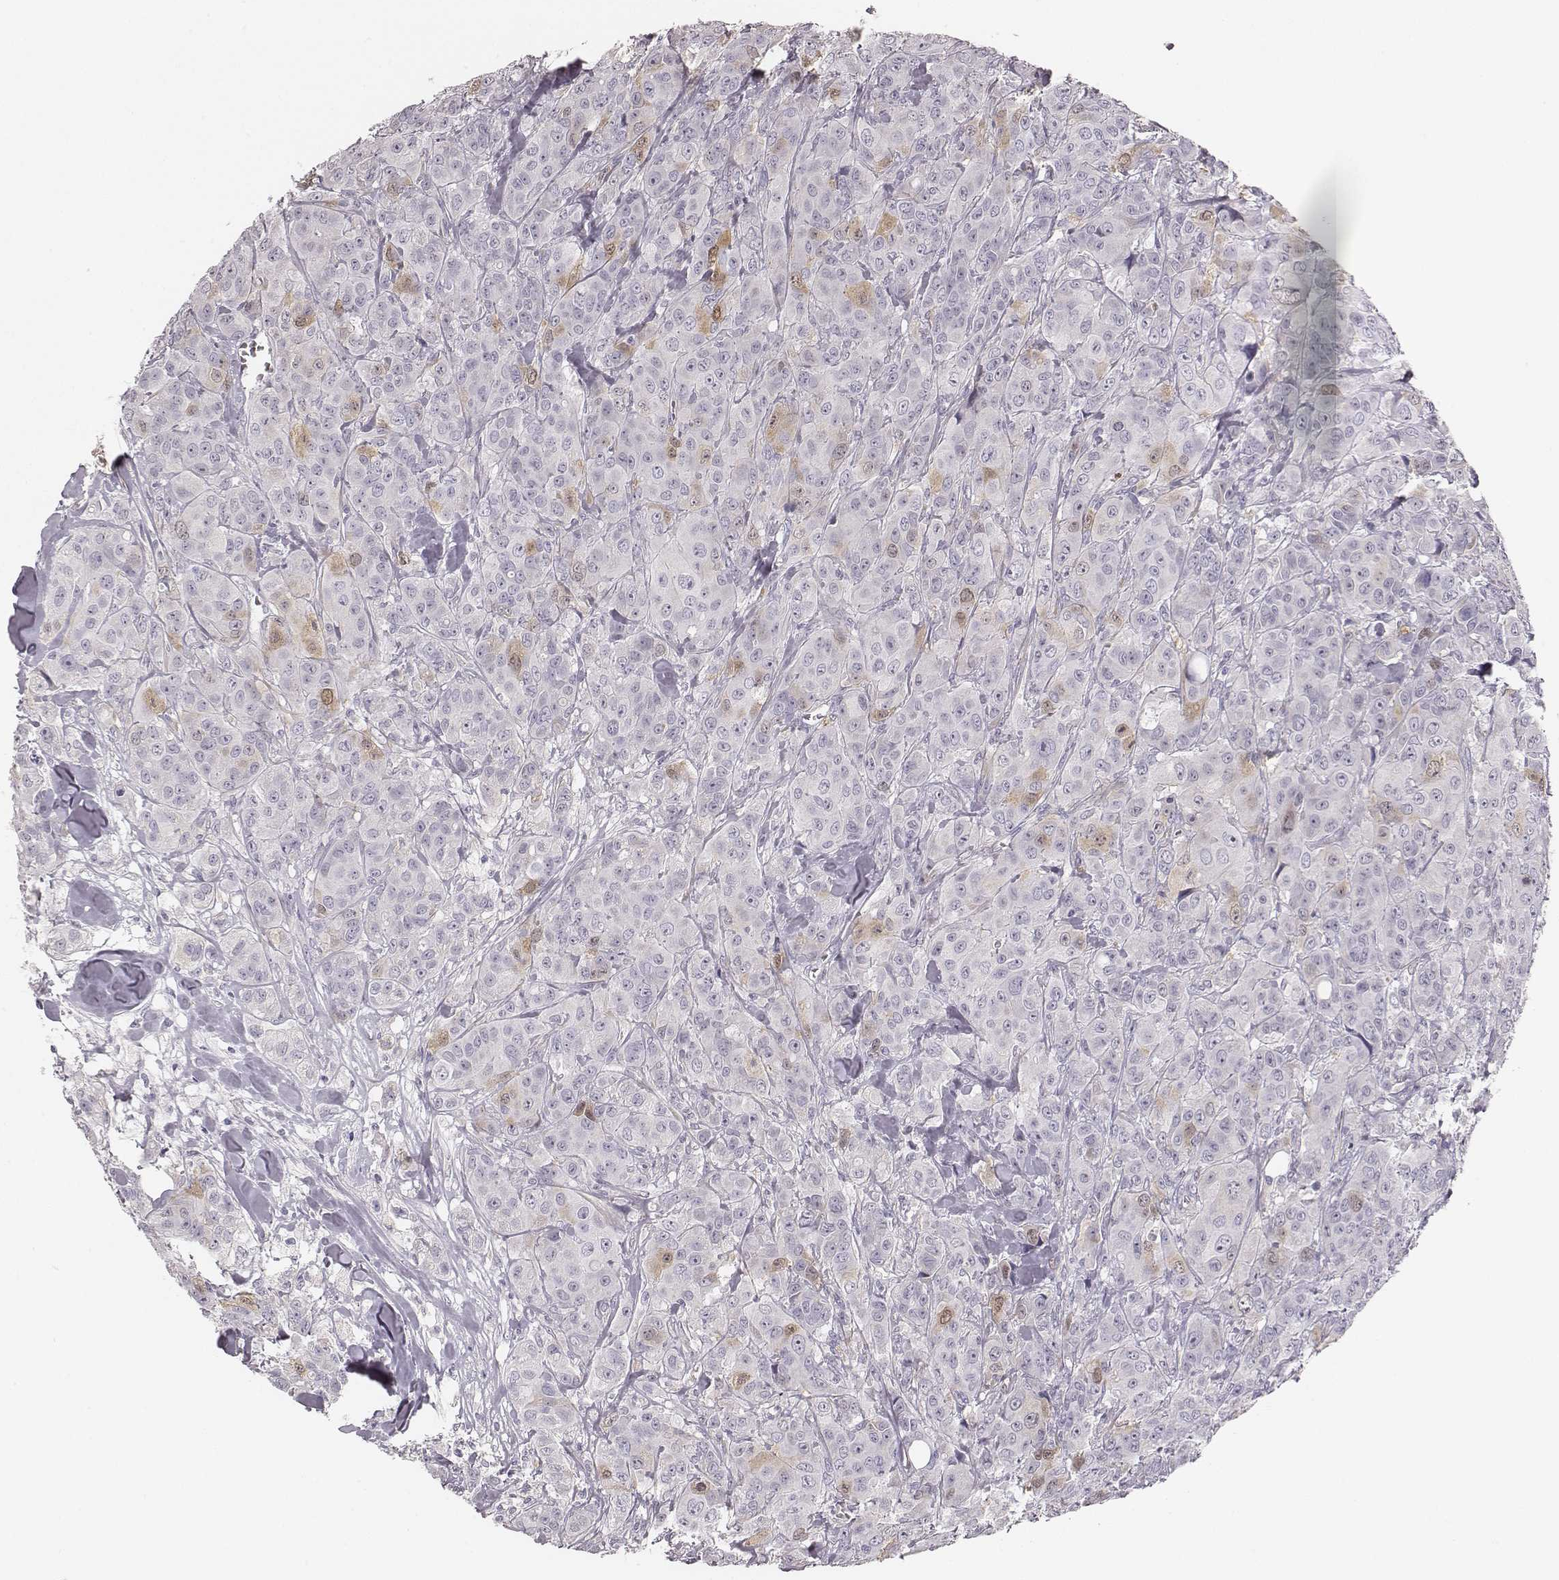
{"staining": {"intensity": "weak", "quantity": "<25%", "location": "cytoplasmic/membranous,nuclear"}, "tissue": "breast cancer", "cell_type": "Tumor cells", "image_type": "cancer", "snomed": [{"axis": "morphology", "description": "Duct carcinoma"}, {"axis": "topography", "description": "Breast"}], "caption": "High power microscopy histopathology image of an immunohistochemistry image of intraductal carcinoma (breast), revealing no significant expression in tumor cells.", "gene": "PBK", "patient": {"sex": "female", "age": 43}}